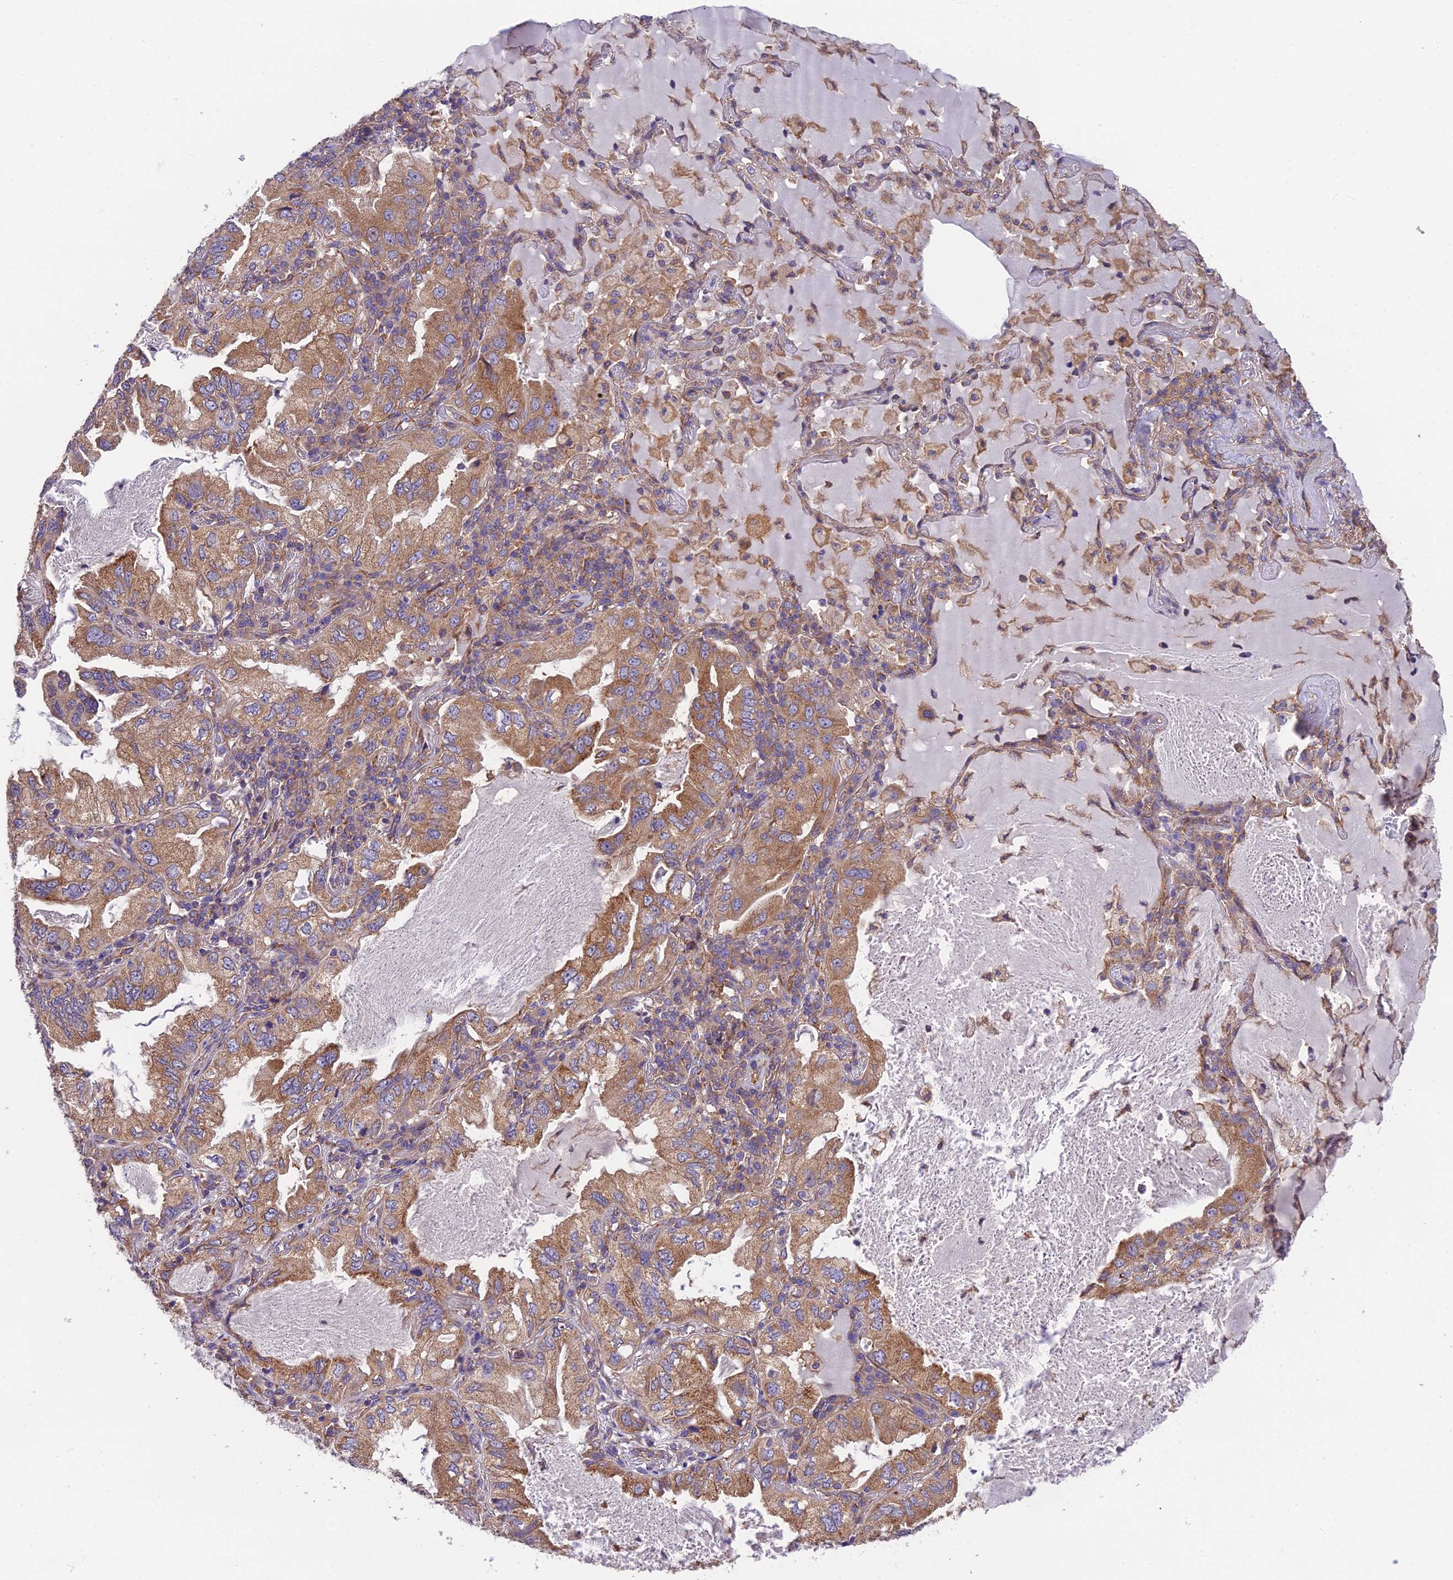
{"staining": {"intensity": "moderate", "quantity": ">75%", "location": "cytoplasmic/membranous"}, "tissue": "lung cancer", "cell_type": "Tumor cells", "image_type": "cancer", "snomed": [{"axis": "morphology", "description": "Adenocarcinoma, NOS"}, {"axis": "topography", "description": "Lung"}], "caption": "Protein analysis of adenocarcinoma (lung) tissue shows moderate cytoplasmic/membranous expression in approximately >75% of tumor cells.", "gene": "BLOC1S4", "patient": {"sex": "female", "age": 69}}